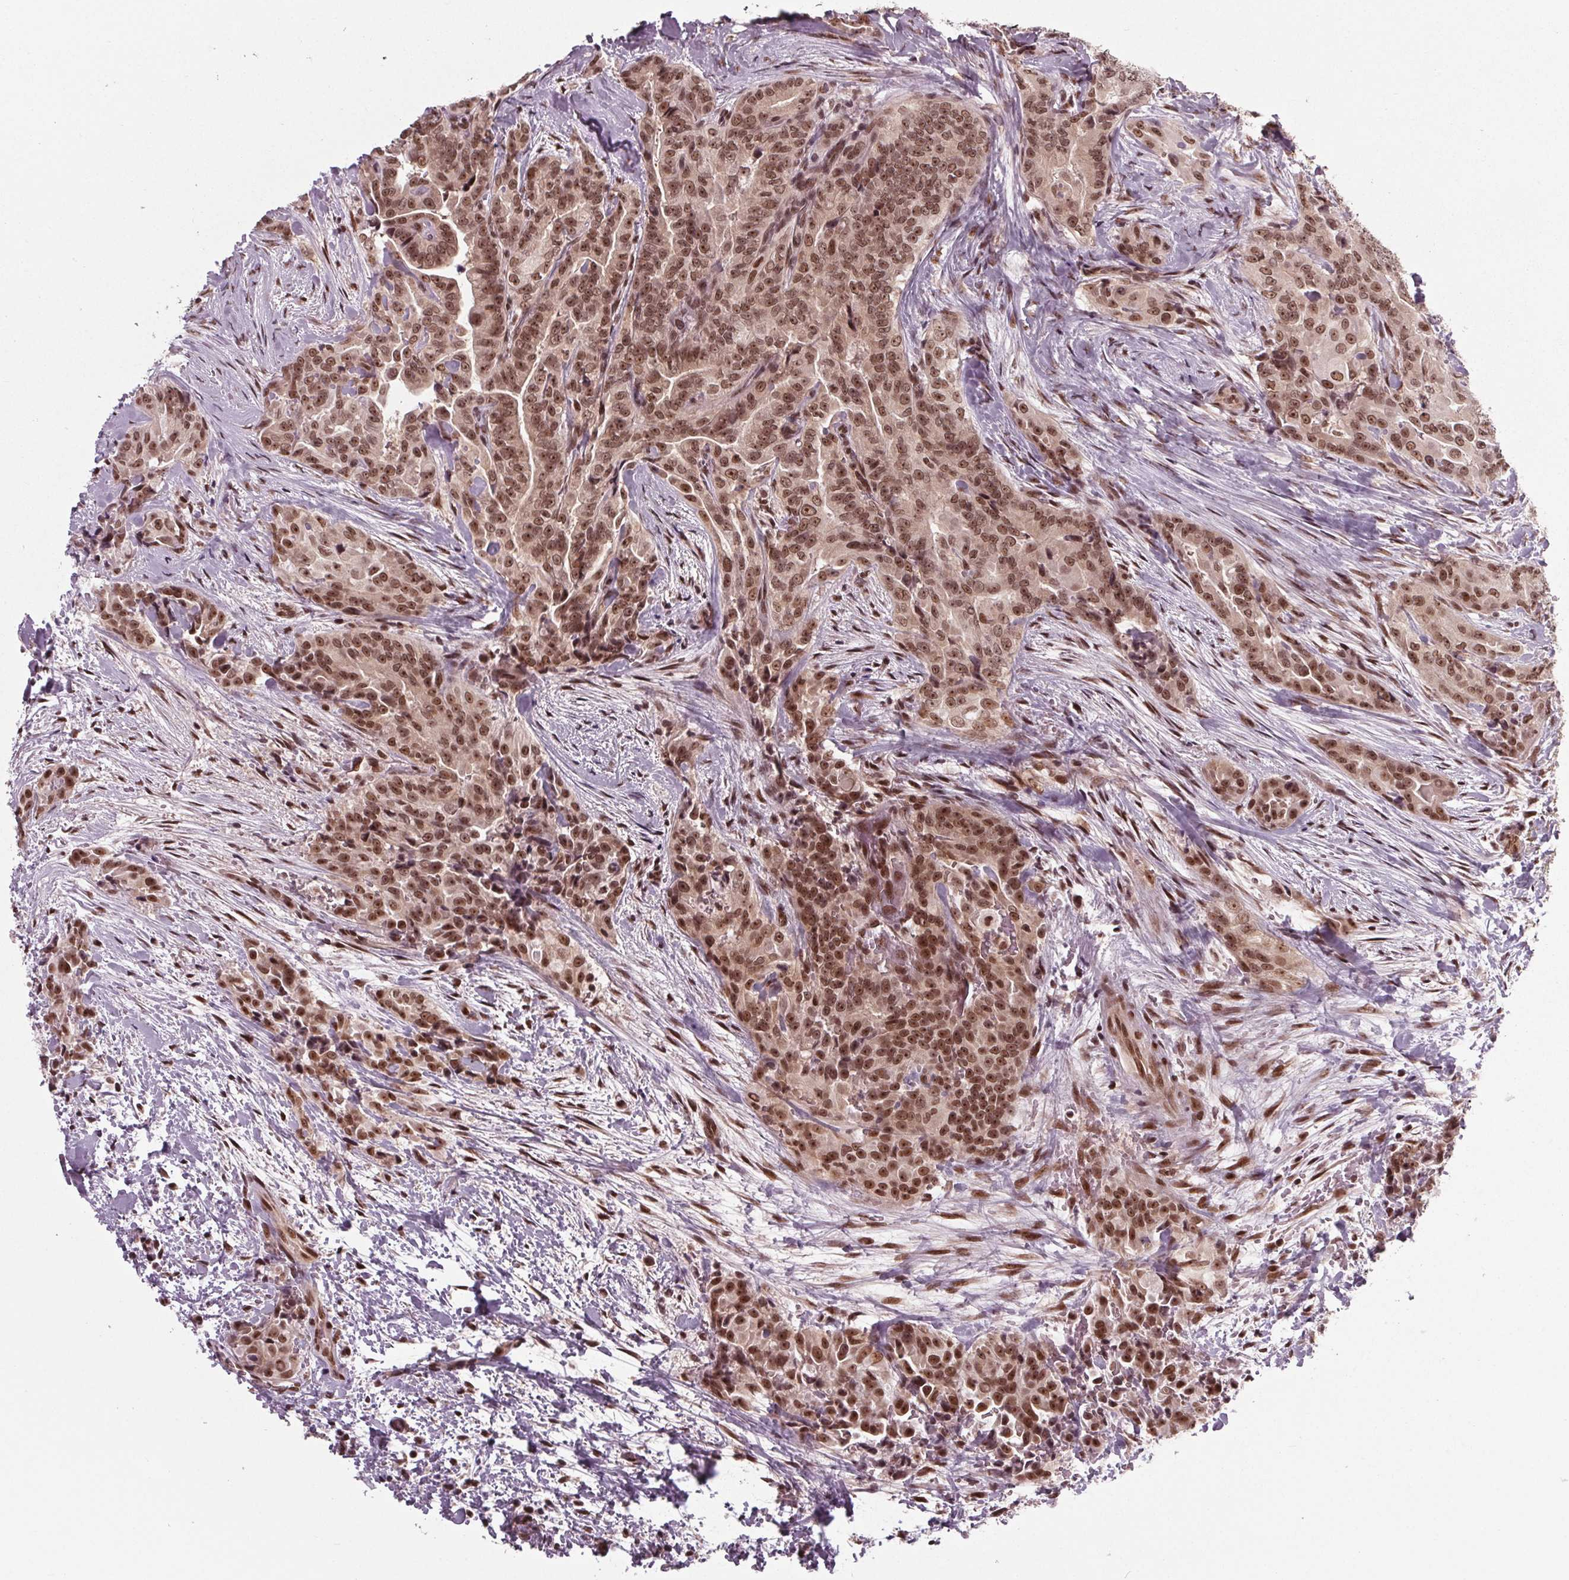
{"staining": {"intensity": "moderate", "quantity": ">75%", "location": "nuclear"}, "tissue": "thyroid cancer", "cell_type": "Tumor cells", "image_type": "cancer", "snomed": [{"axis": "morphology", "description": "Papillary adenocarcinoma, NOS"}, {"axis": "topography", "description": "Thyroid gland"}], "caption": "The micrograph exhibits staining of thyroid papillary adenocarcinoma, revealing moderate nuclear protein staining (brown color) within tumor cells.", "gene": "DDX41", "patient": {"sex": "male", "age": 61}}